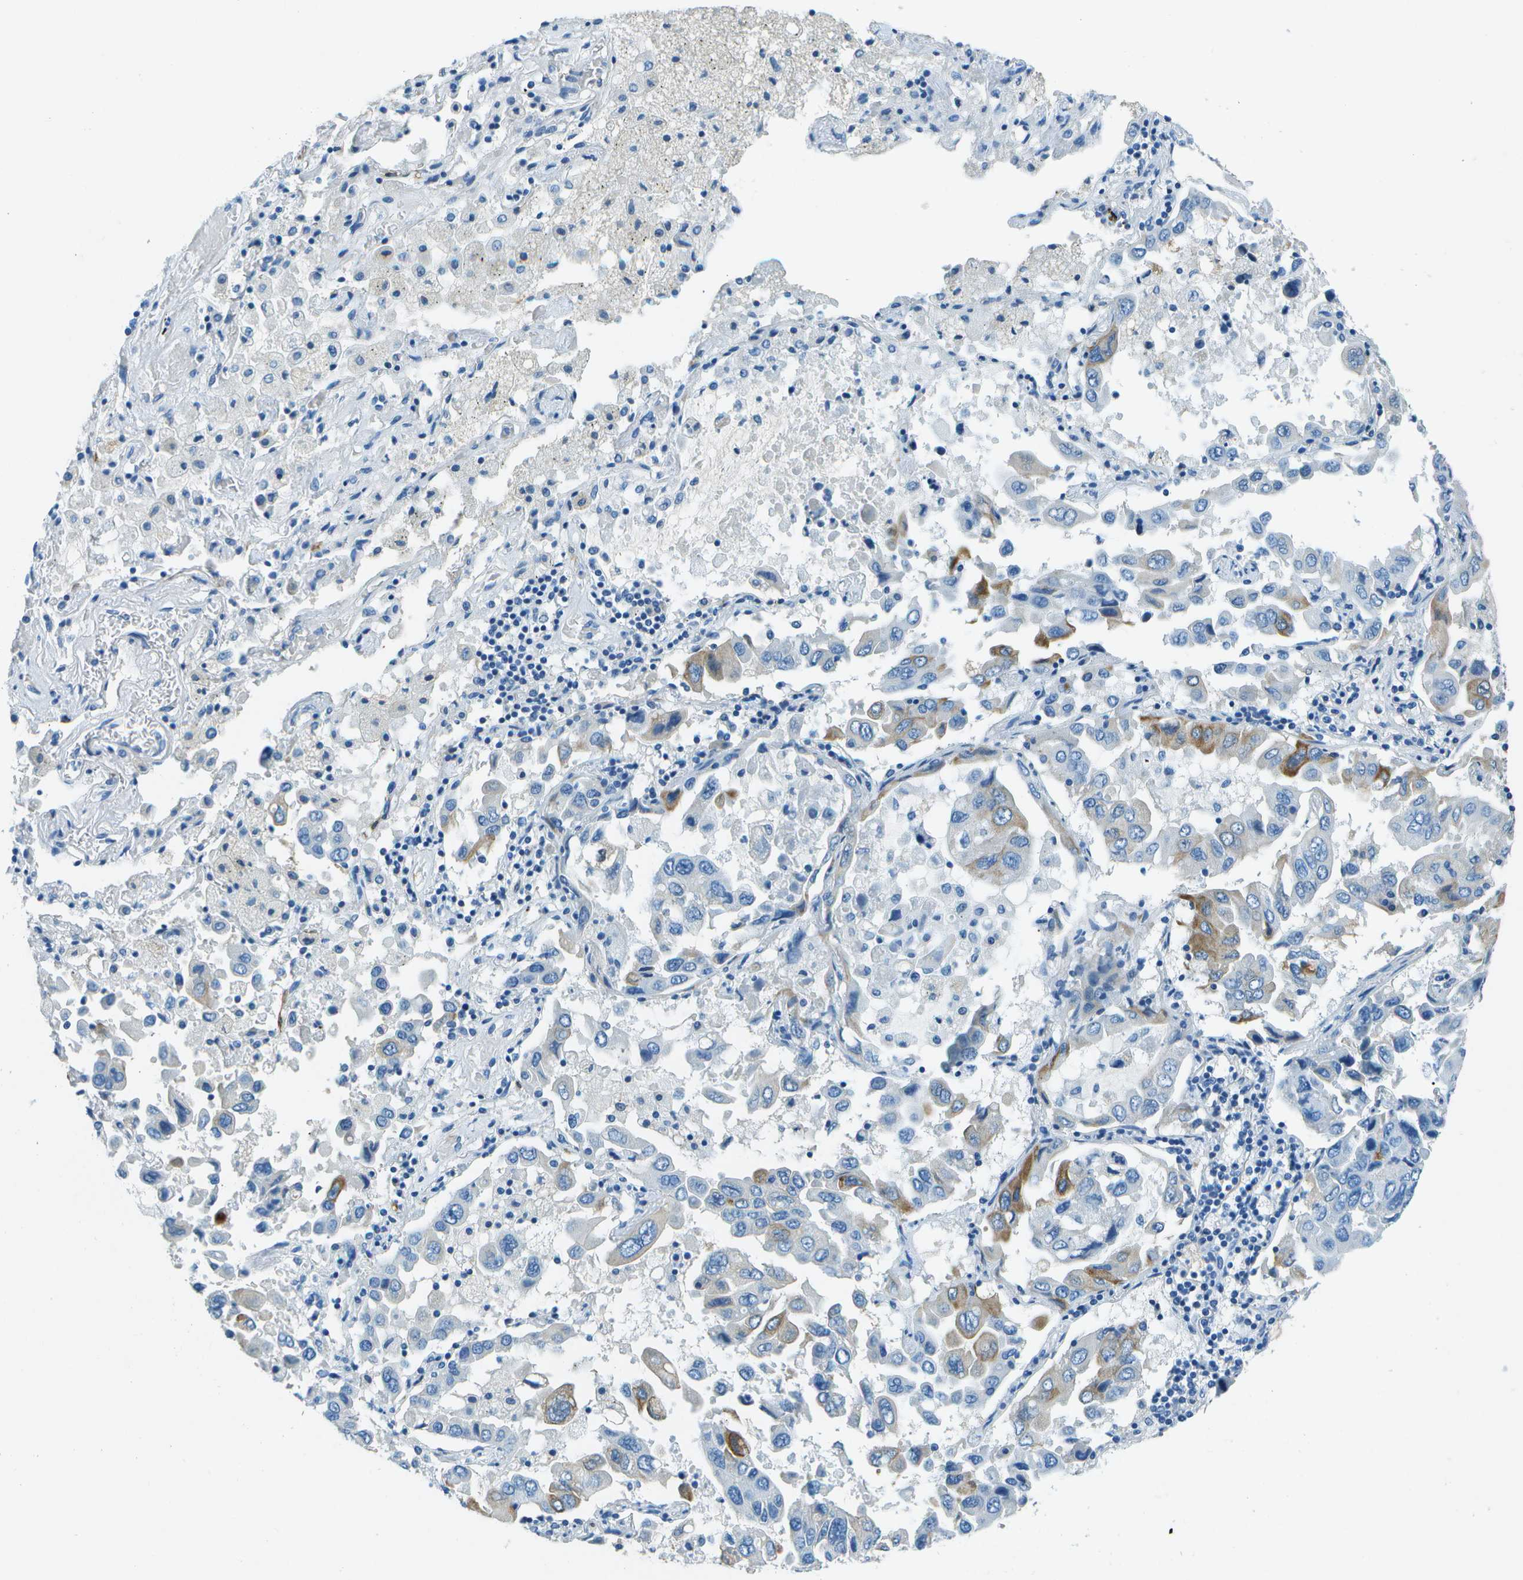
{"staining": {"intensity": "moderate", "quantity": "<25%", "location": "cytoplasmic/membranous"}, "tissue": "lung cancer", "cell_type": "Tumor cells", "image_type": "cancer", "snomed": [{"axis": "morphology", "description": "Adenocarcinoma, NOS"}, {"axis": "topography", "description": "Lung"}], "caption": "The immunohistochemical stain shows moderate cytoplasmic/membranous positivity in tumor cells of adenocarcinoma (lung) tissue. (Stains: DAB in brown, nuclei in blue, Microscopy: brightfield microscopy at high magnification).", "gene": "SLC16A10", "patient": {"sex": "male", "age": 64}}